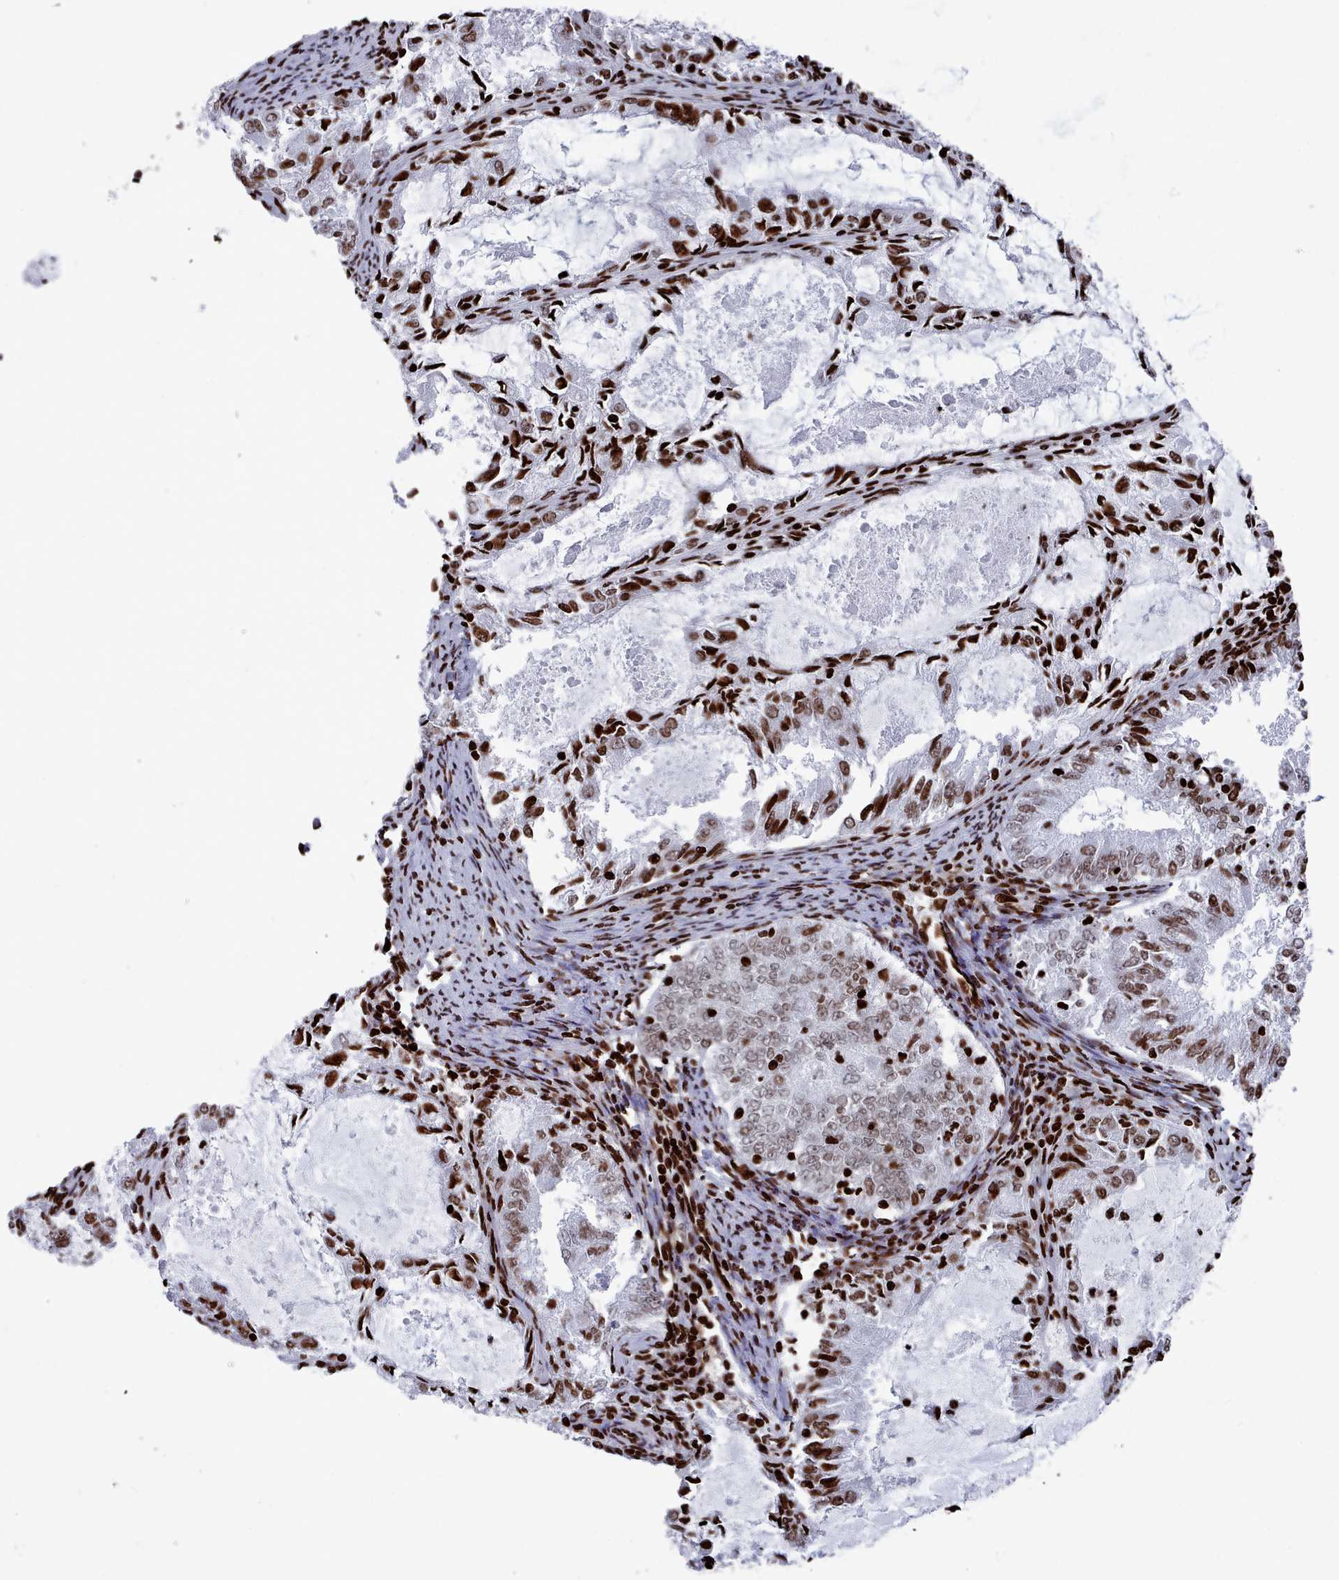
{"staining": {"intensity": "strong", "quantity": ">75%", "location": "nuclear"}, "tissue": "endometrial cancer", "cell_type": "Tumor cells", "image_type": "cancer", "snomed": [{"axis": "morphology", "description": "Adenocarcinoma, NOS"}, {"axis": "topography", "description": "Endometrium"}], "caption": "Human endometrial cancer stained for a protein (brown) demonstrates strong nuclear positive positivity in approximately >75% of tumor cells.", "gene": "PCDHB12", "patient": {"sex": "female", "age": 57}}